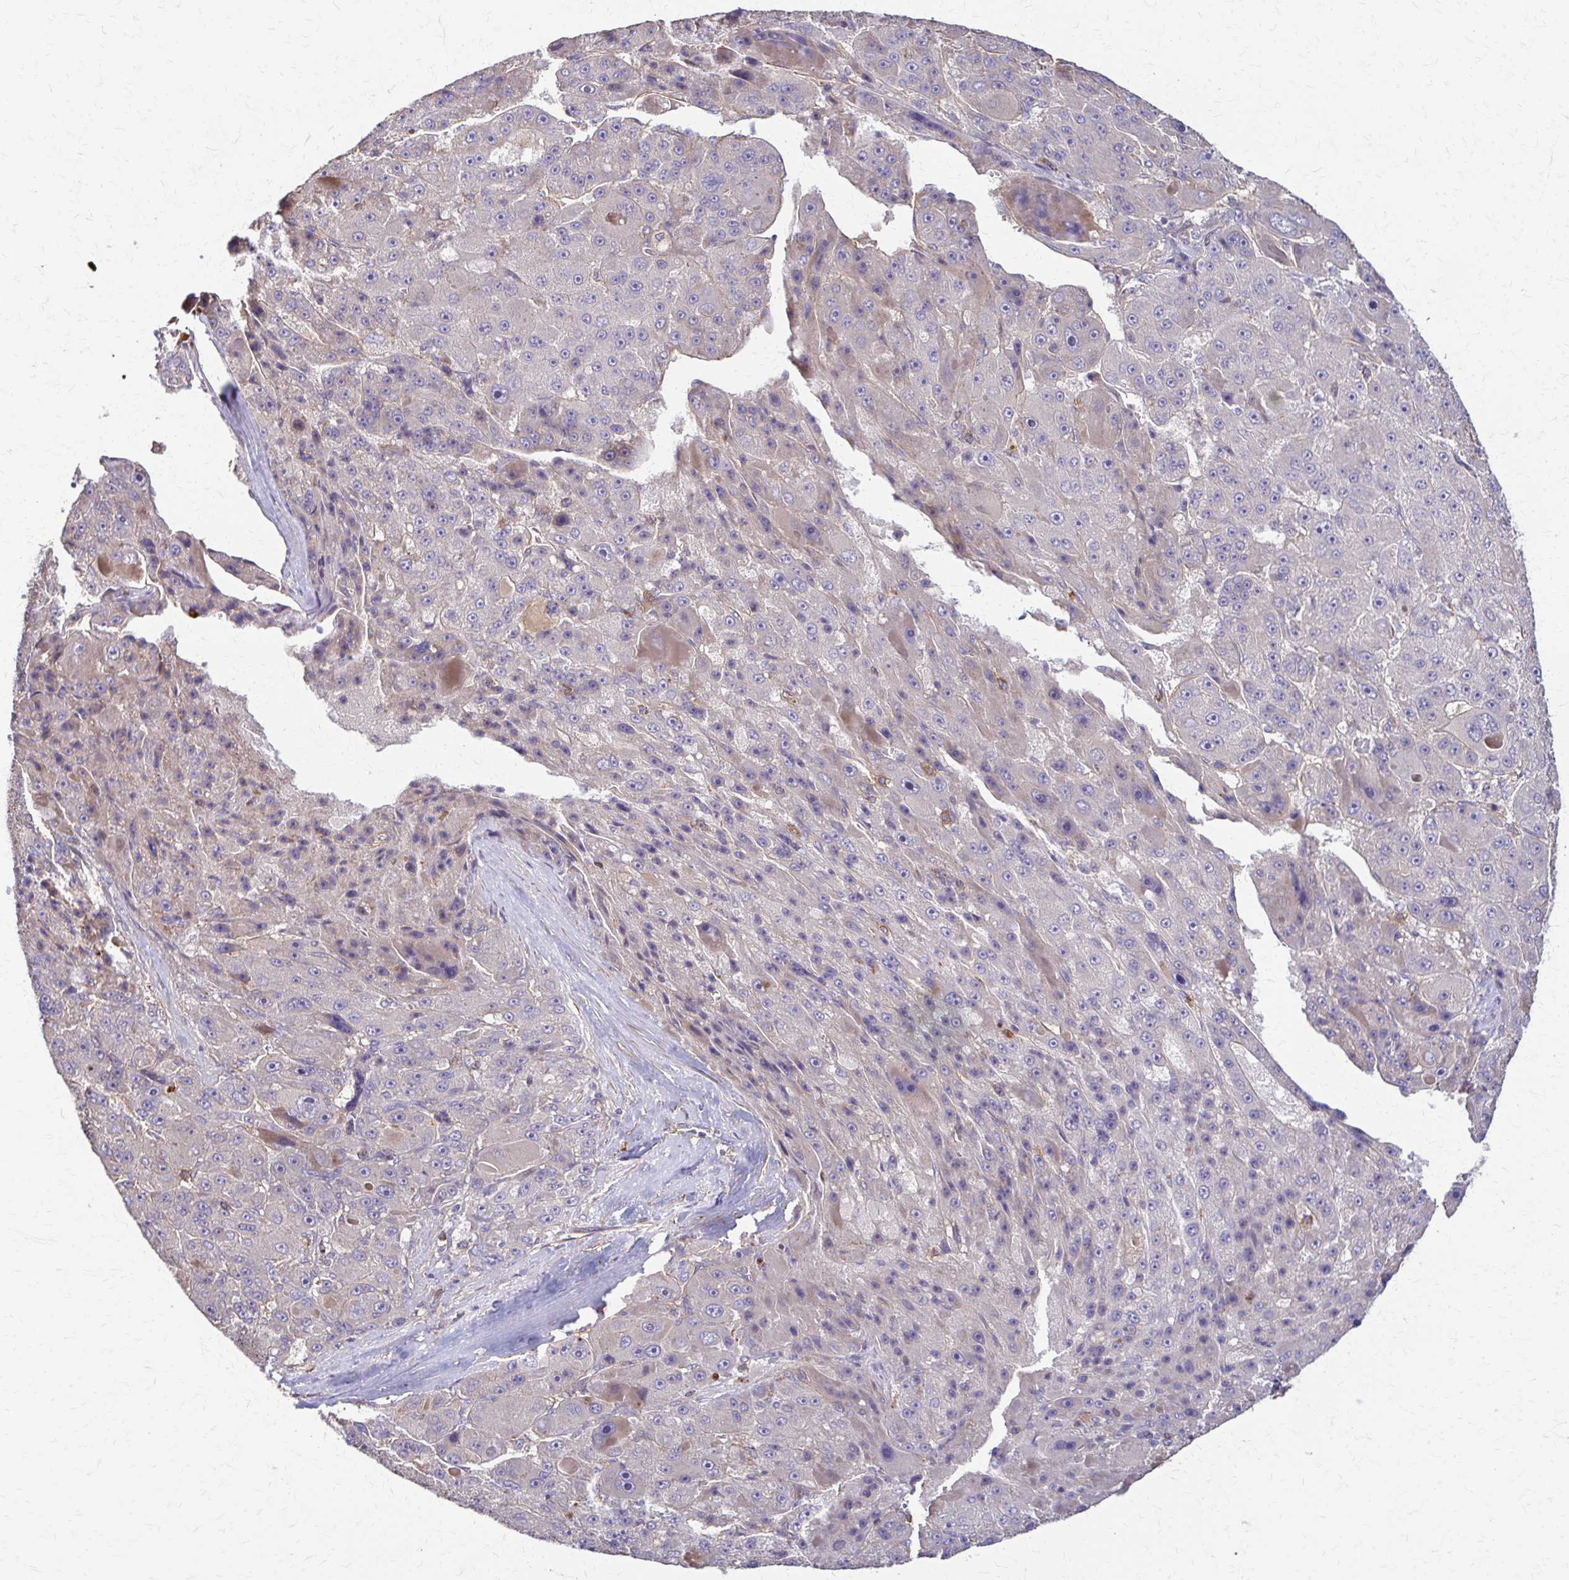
{"staining": {"intensity": "negative", "quantity": "none", "location": "none"}, "tissue": "liver cancer", "cell_type": "Tumor cells", "image_type": "cancer", "snomed": [{"axis": "morphology", "description": "Carcinoma, Hepatocellular, NOS"}, {"axis": "topography", "description": "Liver"}], "caption": "Liver cancer (hepatocellular carcinoma) was stained to show a protein in brown. There is no significant positivity in tumor cells.", "gene": "DSP", "patient": {"sex": "male", "age": 76}}